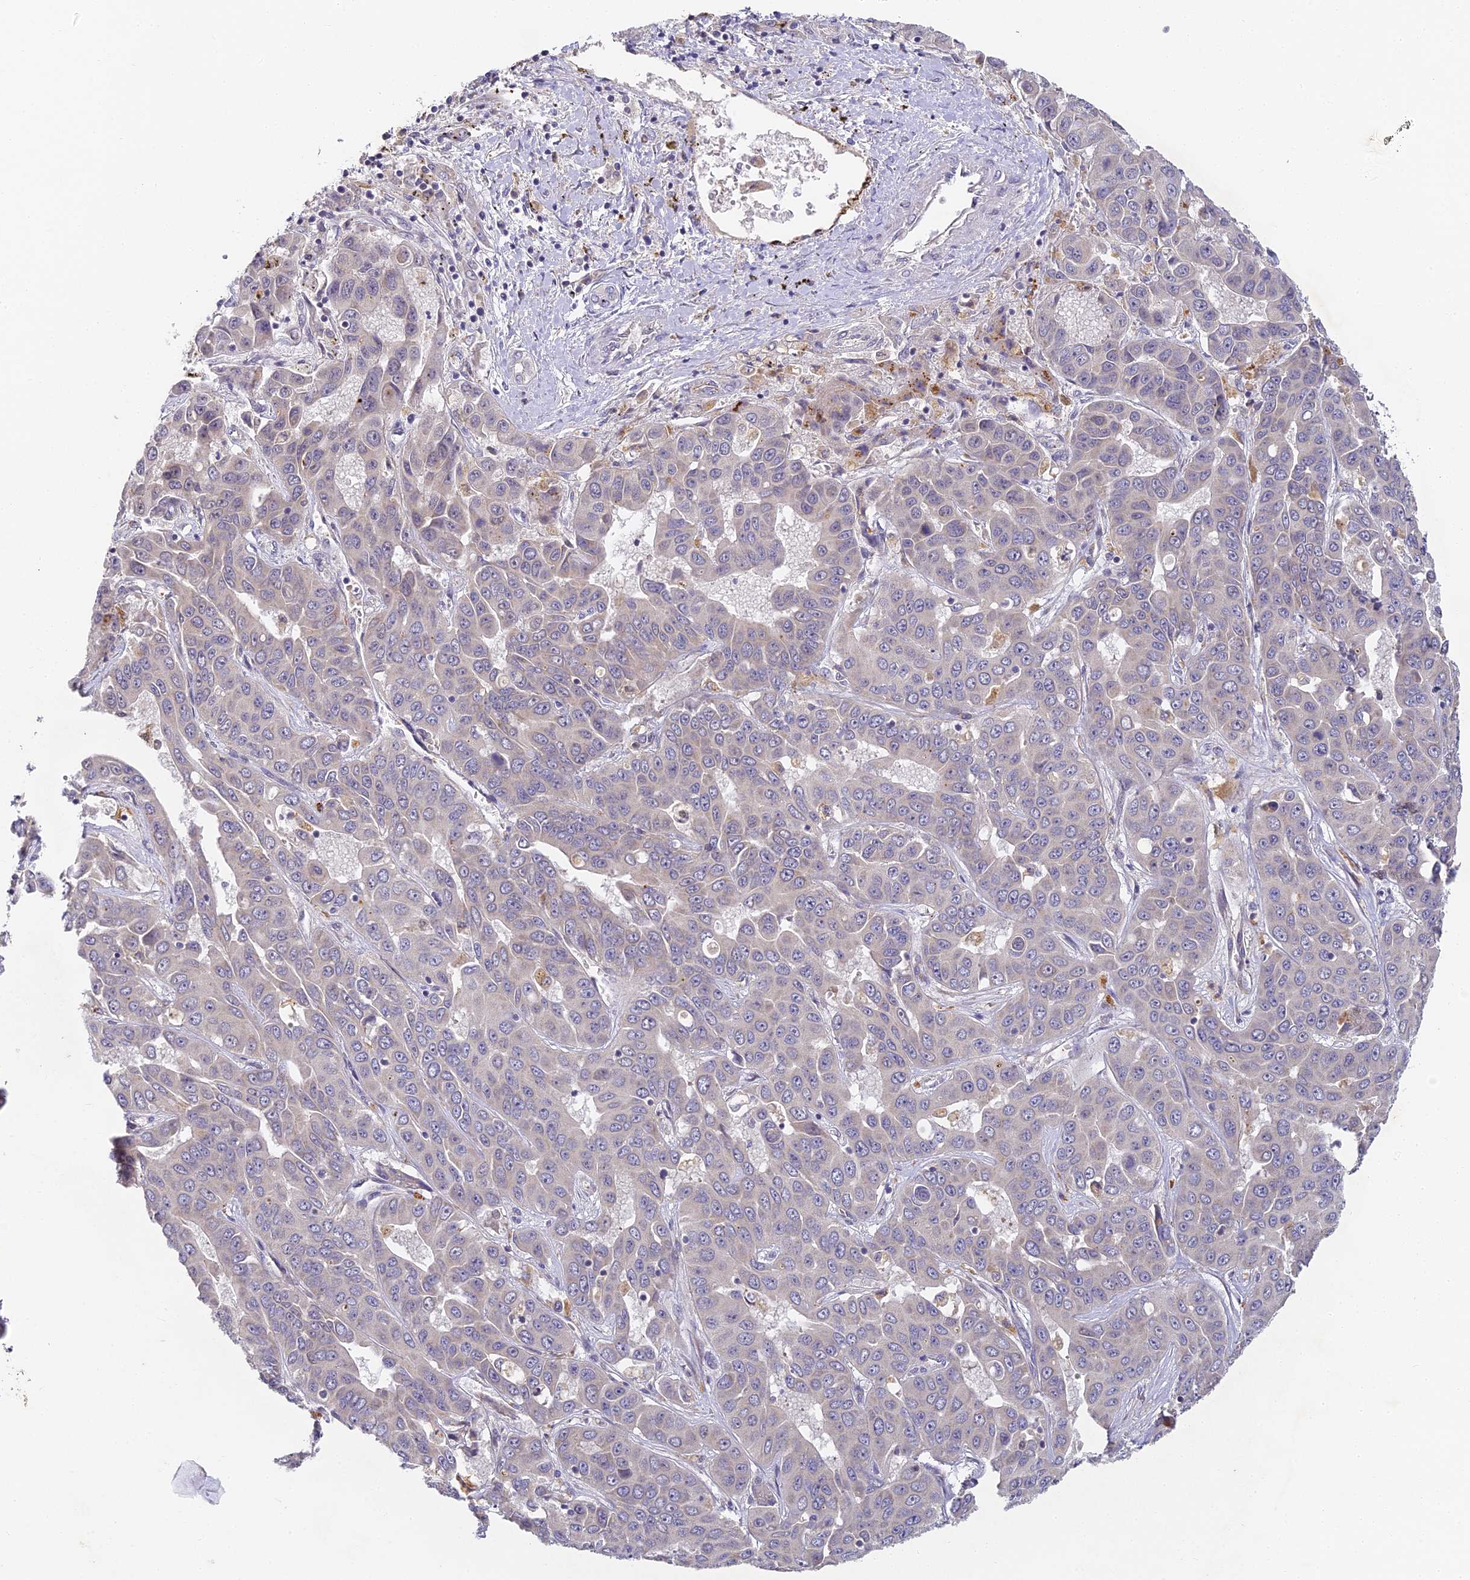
{"staining": {"intensity": "negative", "quantity": "none", "location": "none"}, "tissue": "liver cancer", "cell_type": "Tumor cells", "image_type": "cancer", "snomed": [{"axis": "morphology", "description": "Cholangiocarcinoma"}, {"axis": "topography", "description": "Liver"}], "caption": "Protein analysis of cholangiocarcinoma (liver) demonstrates no significant staining in tumor cells.", "gene": "DNAAF10", "patient": {"sex": "female", "age": 52}}